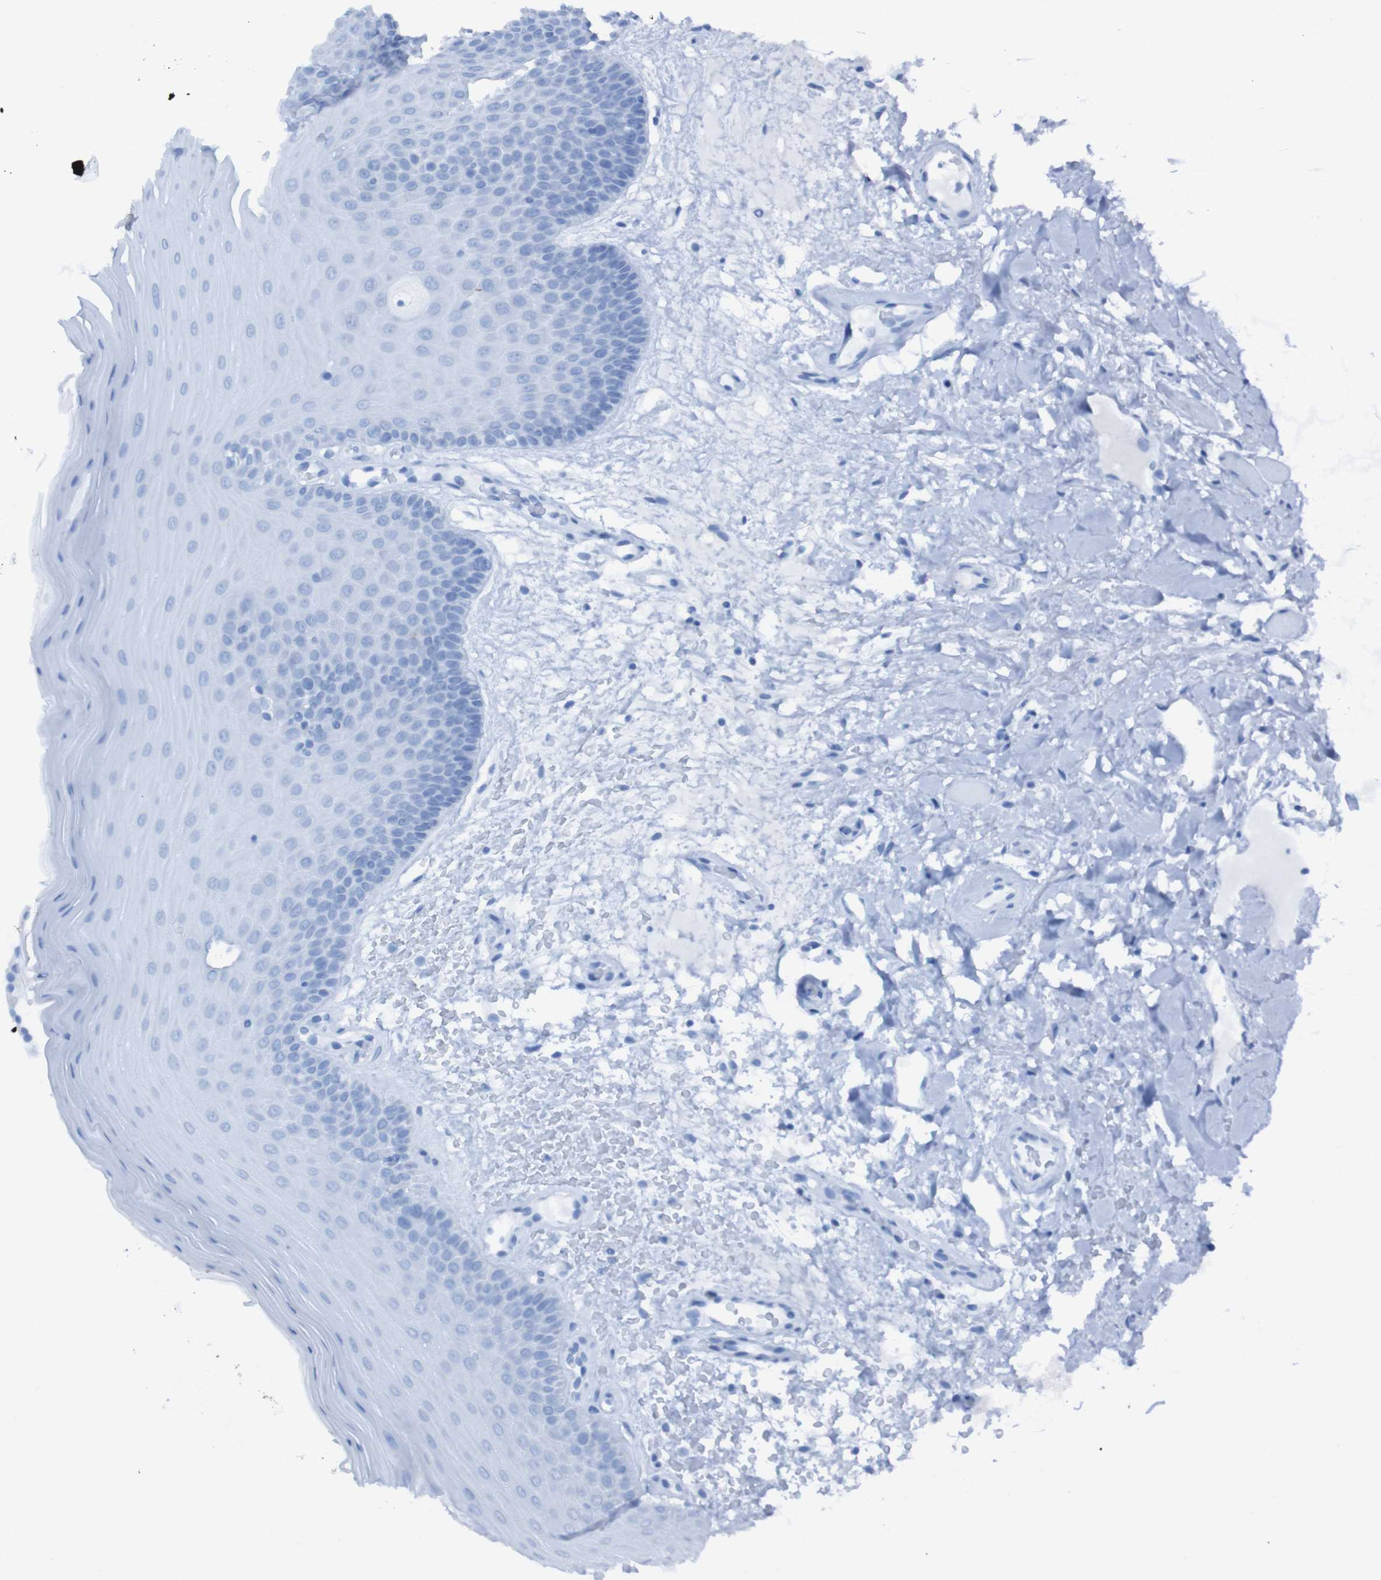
{"staining": {"intensity": "negative", "quantity": "none", "location": "none"}, "tissue": "oral mucosa", "cell_type": "Squamous epithelial cells", "image_type": "normal", "snomed": [{"axis": "morphology", "description": "Normal tissue, NOS"}, {"axis": "morphology", "description": "Squamous cell carcinoma, NOS"}, {"axis": "topography", "description": "Skeletal muscle"}, {"axis": "topography", "description": "Adipose tissue"}, {"axis": "topography", "description": "Vascular tissue"}, {"axis": "topography", "description": "Oral tissue"}, {"axis": "topography", "description": "Peripheral nerve tissue"}, {"axis": "topography", "description": "Head-Neck"}], "caption": "Squamous epithelial cells are negative for brown protein staining in normal oral mucosa. (Immunohistochemistry, brightfield microscopy, high magnification).", "gene": "RNF182", "patient": {"sex": "male", "age": 71}}